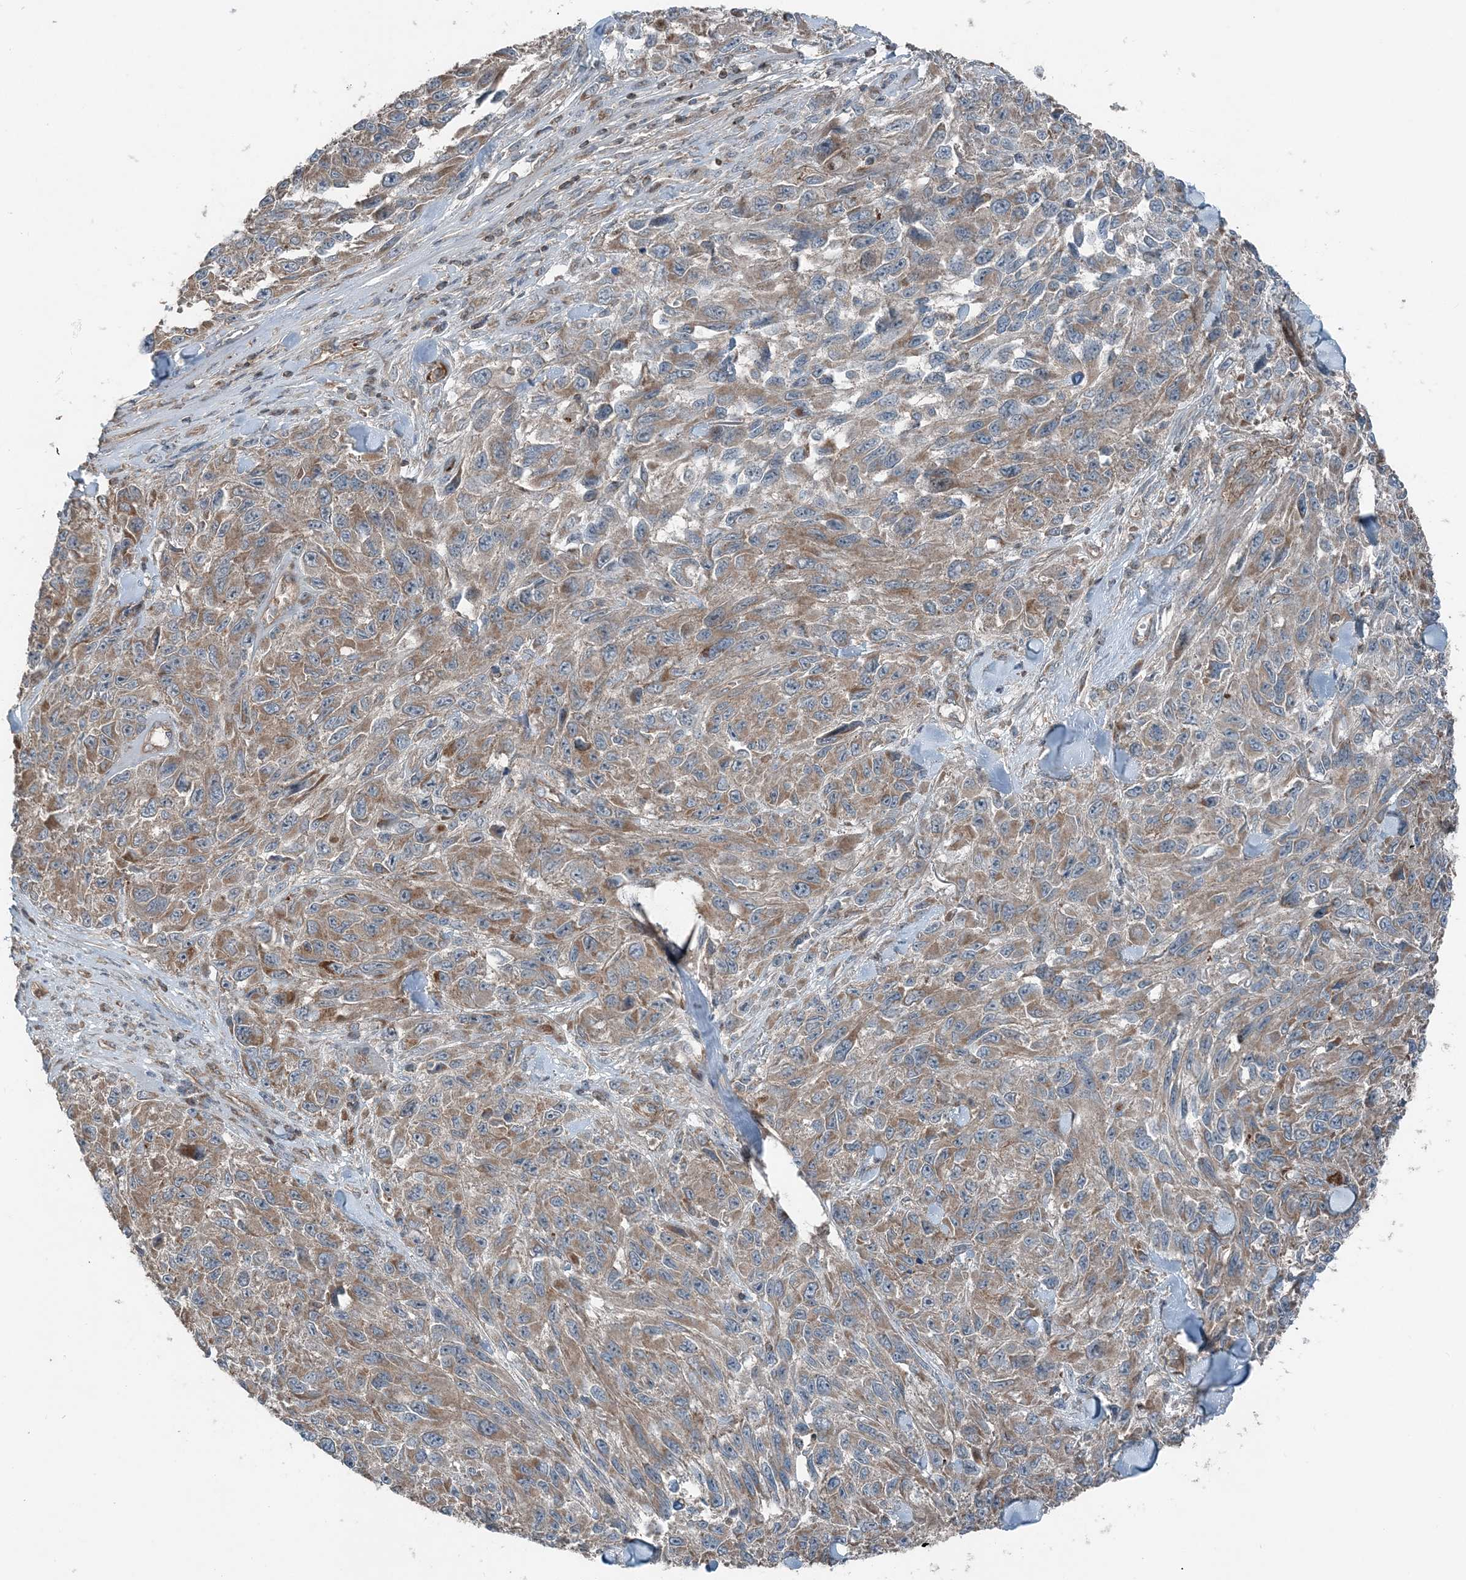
{"staining": {"intensity": "moderate", "quantity": ">75%", "location": "cytoplasmic/membranous"}, "tissue": "melanoma", "cell_type": "Tumor cells", "image_type": "cancer", "snomed": [{"axis": "morphology", "description": "Malignant melanoma, NOS"}, {"axis": "topography", "description": "Skin"}], "caption": "Immunohistochemistry (IHC) histopathology image of neoplastic tissue: malignant melanoma stained using immunohistochemistry (IHC) displays medium levels of moderate protein expression localized specifically in the cytoplasmic/membranous of tumor cells, appearing as a cytoplasmic/membranous brown color.", "gene": "KY", "patient": {"sex": "female", "age": 96}}